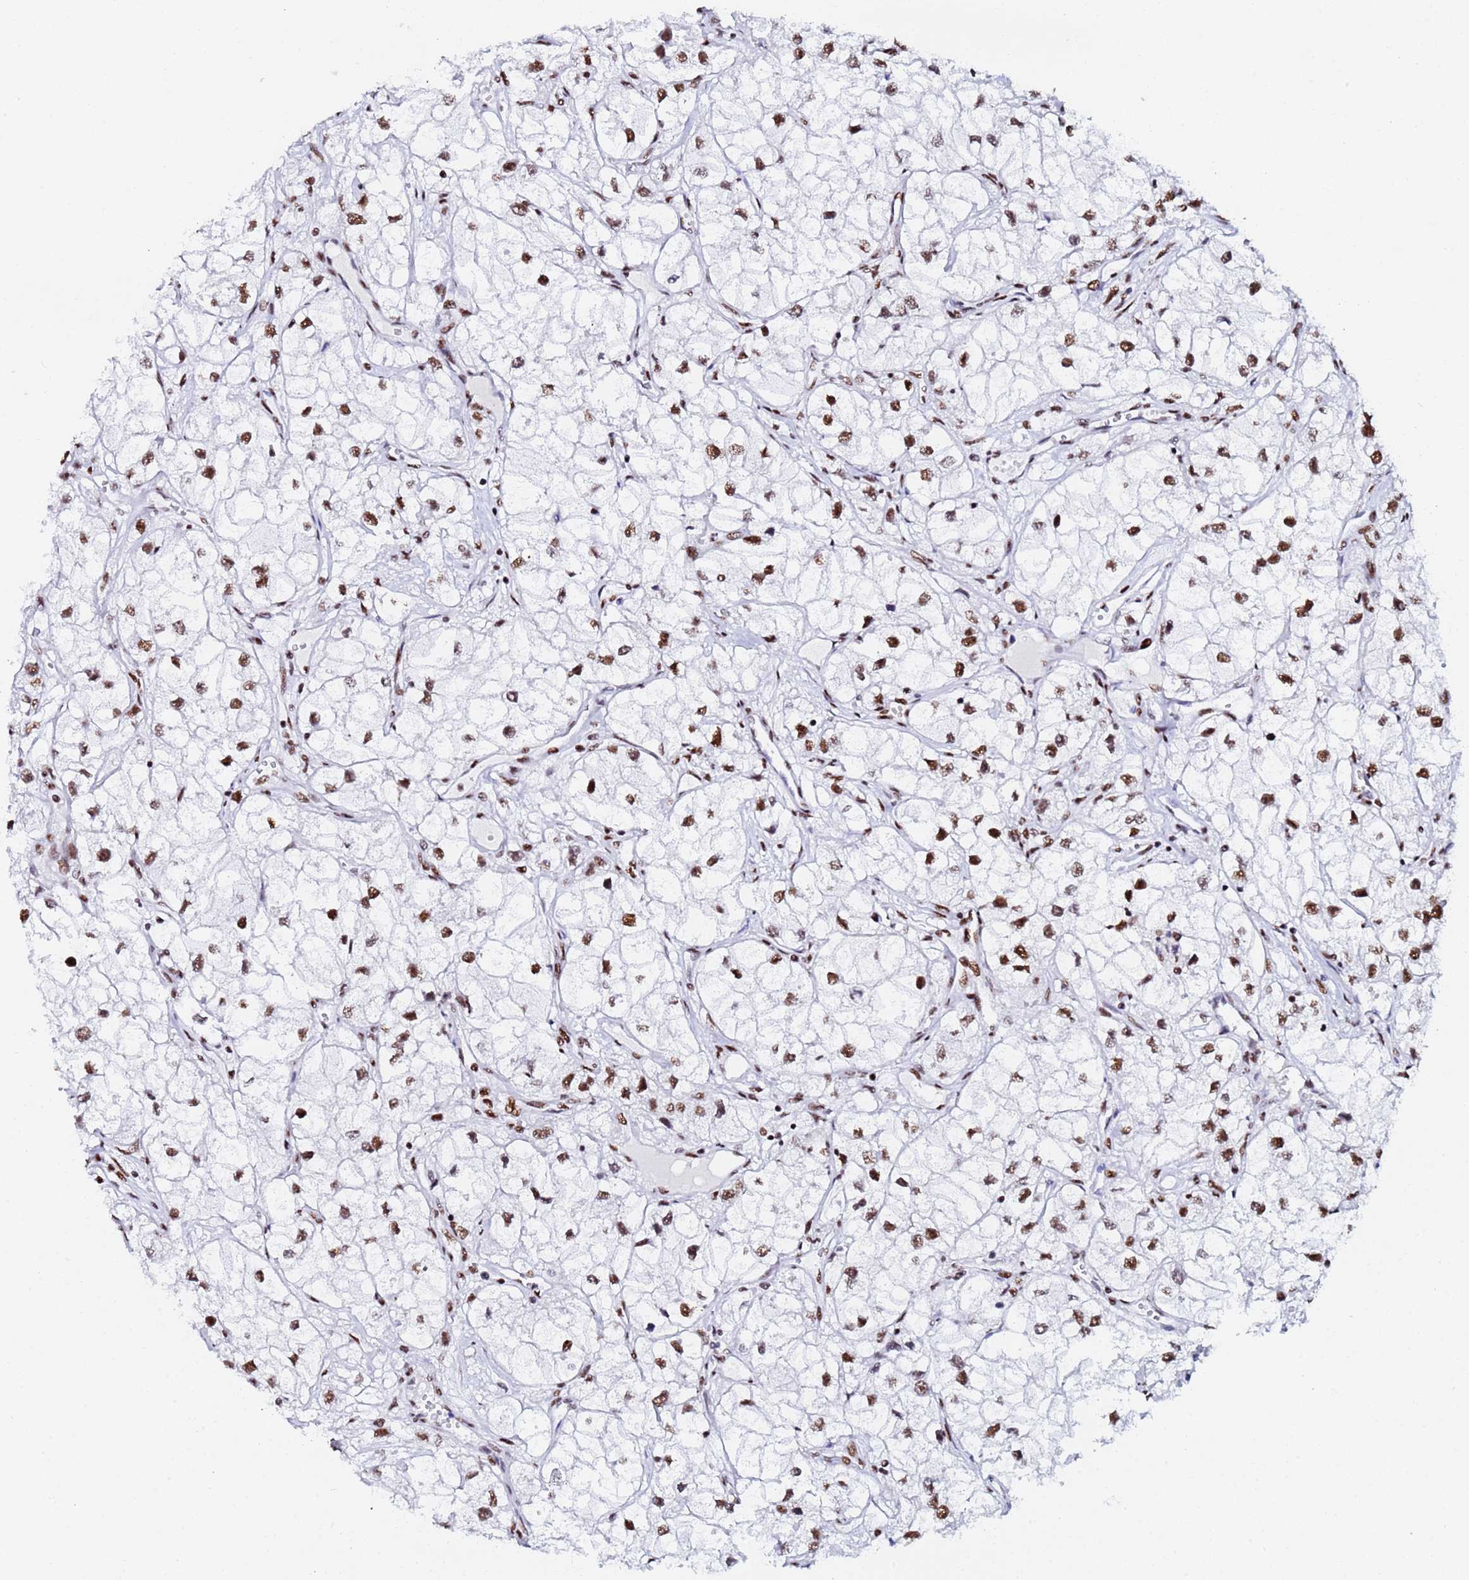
{"staining": {"intensity": "strong", "quantity": ">75%", "location": "nuclear"}, "tissue": "renal cancer", "cell_type": "Tumor cells", "image_type": "cancer", "snomed": [{"axis": "morphology", "description": "Adenocarcinoma, NOS"}, {"axis": "topography", "description": "Kidney"}], "caption": "About >75% of tumor cells in renal cancer display strong nuclear protein positivity as visualized by brown immunohistochemical staining.", "gene": "SNRPA1", "patient": {"sex": "male", "age": 59}}